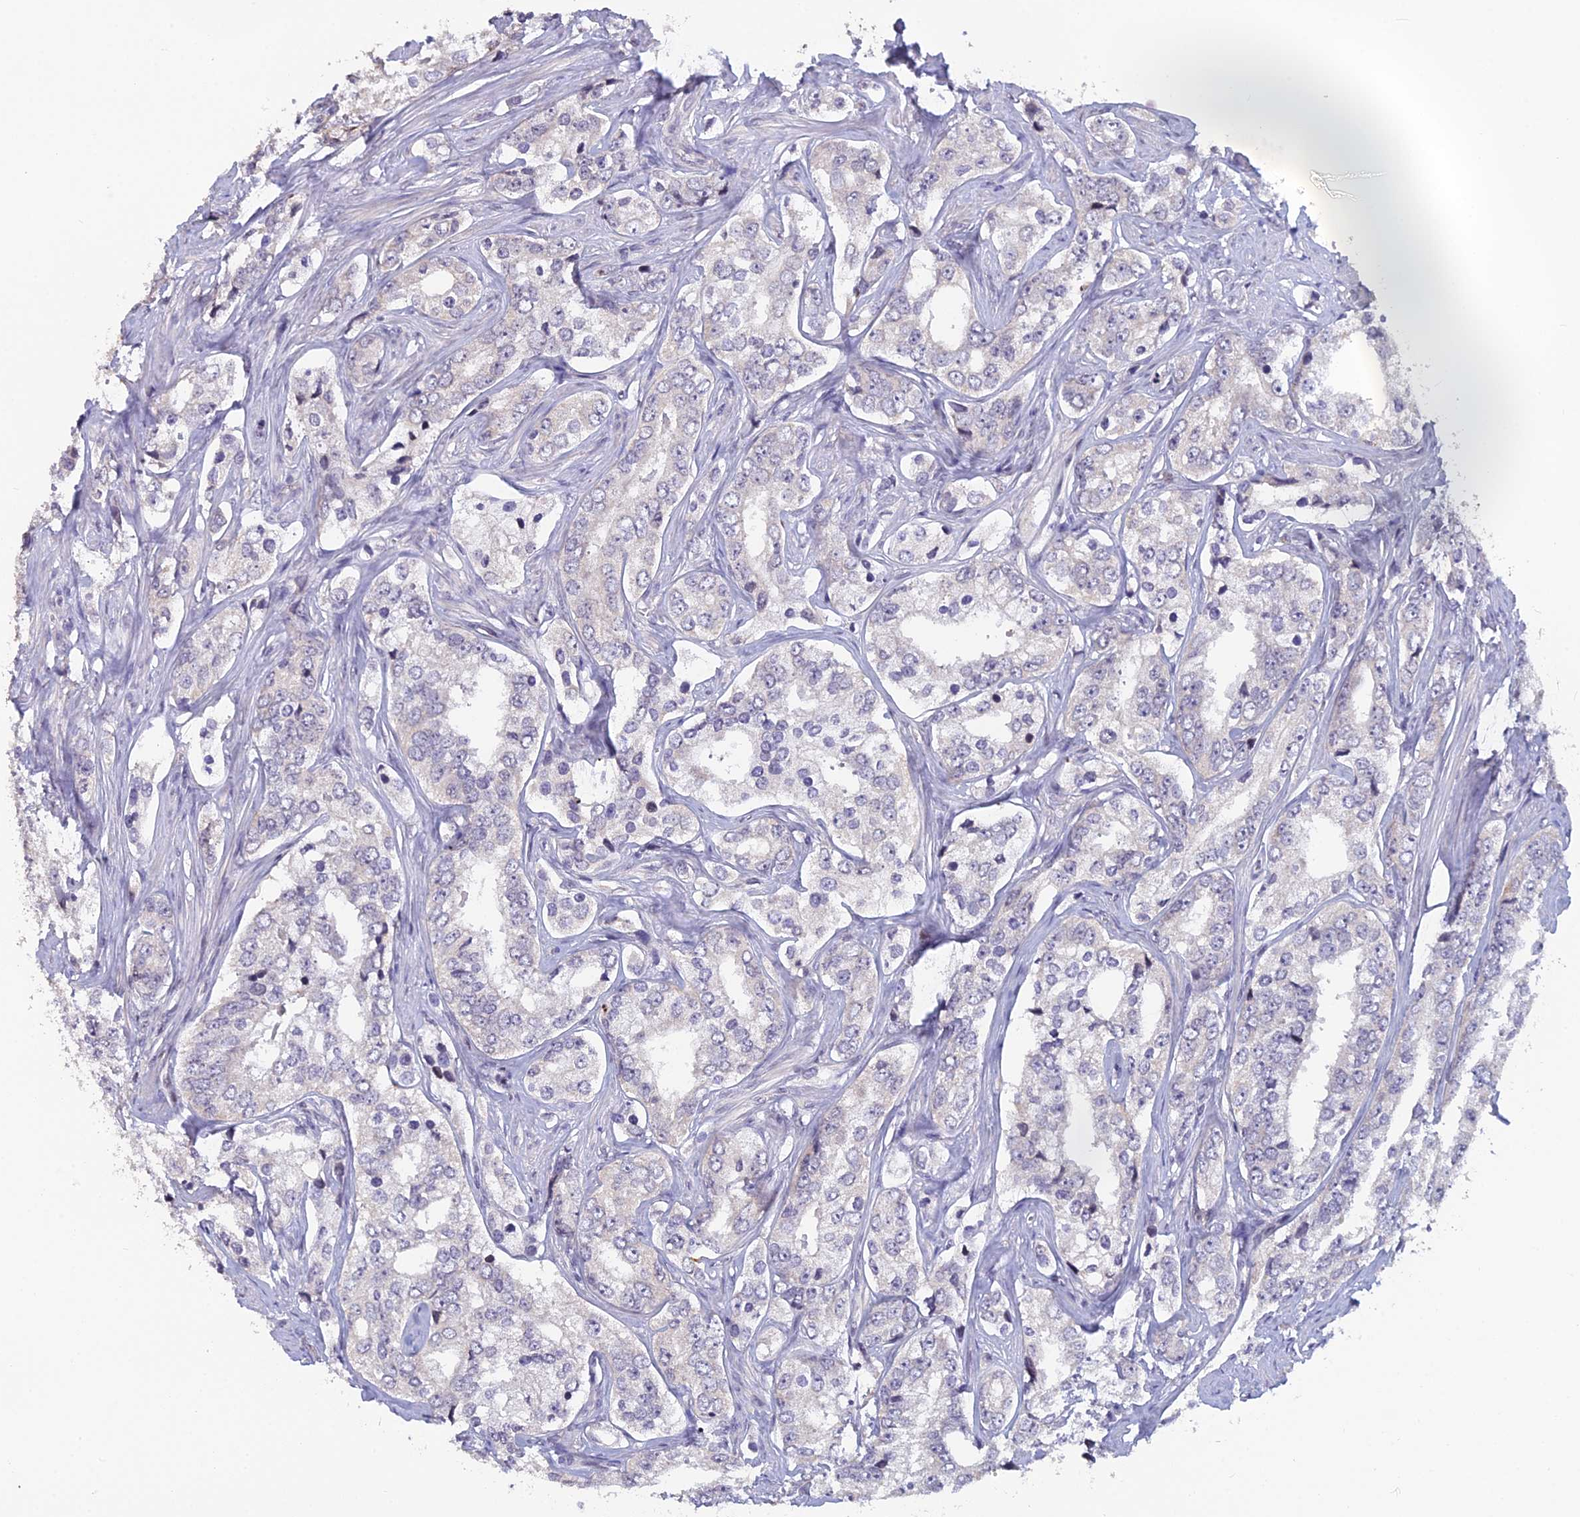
{"staining": {"intensity": "negative", "quantity": "none", "location": "none"}, "tissue": "prostate cancer", "cell_type": "Tumor cells", "image_type": "cancer", "snomed": [{"axis": "morphology", "description": "Adenocarcinoma, High grade"}, {"axis": "topography", "description": "Prostate"}], "caption": "DAB immunohistochemical staining of prostate cancer demonstrates no significant positivity in tumor cells.", "gene": "TMEM134", "patient": {"sex": "male", "age": 66}}